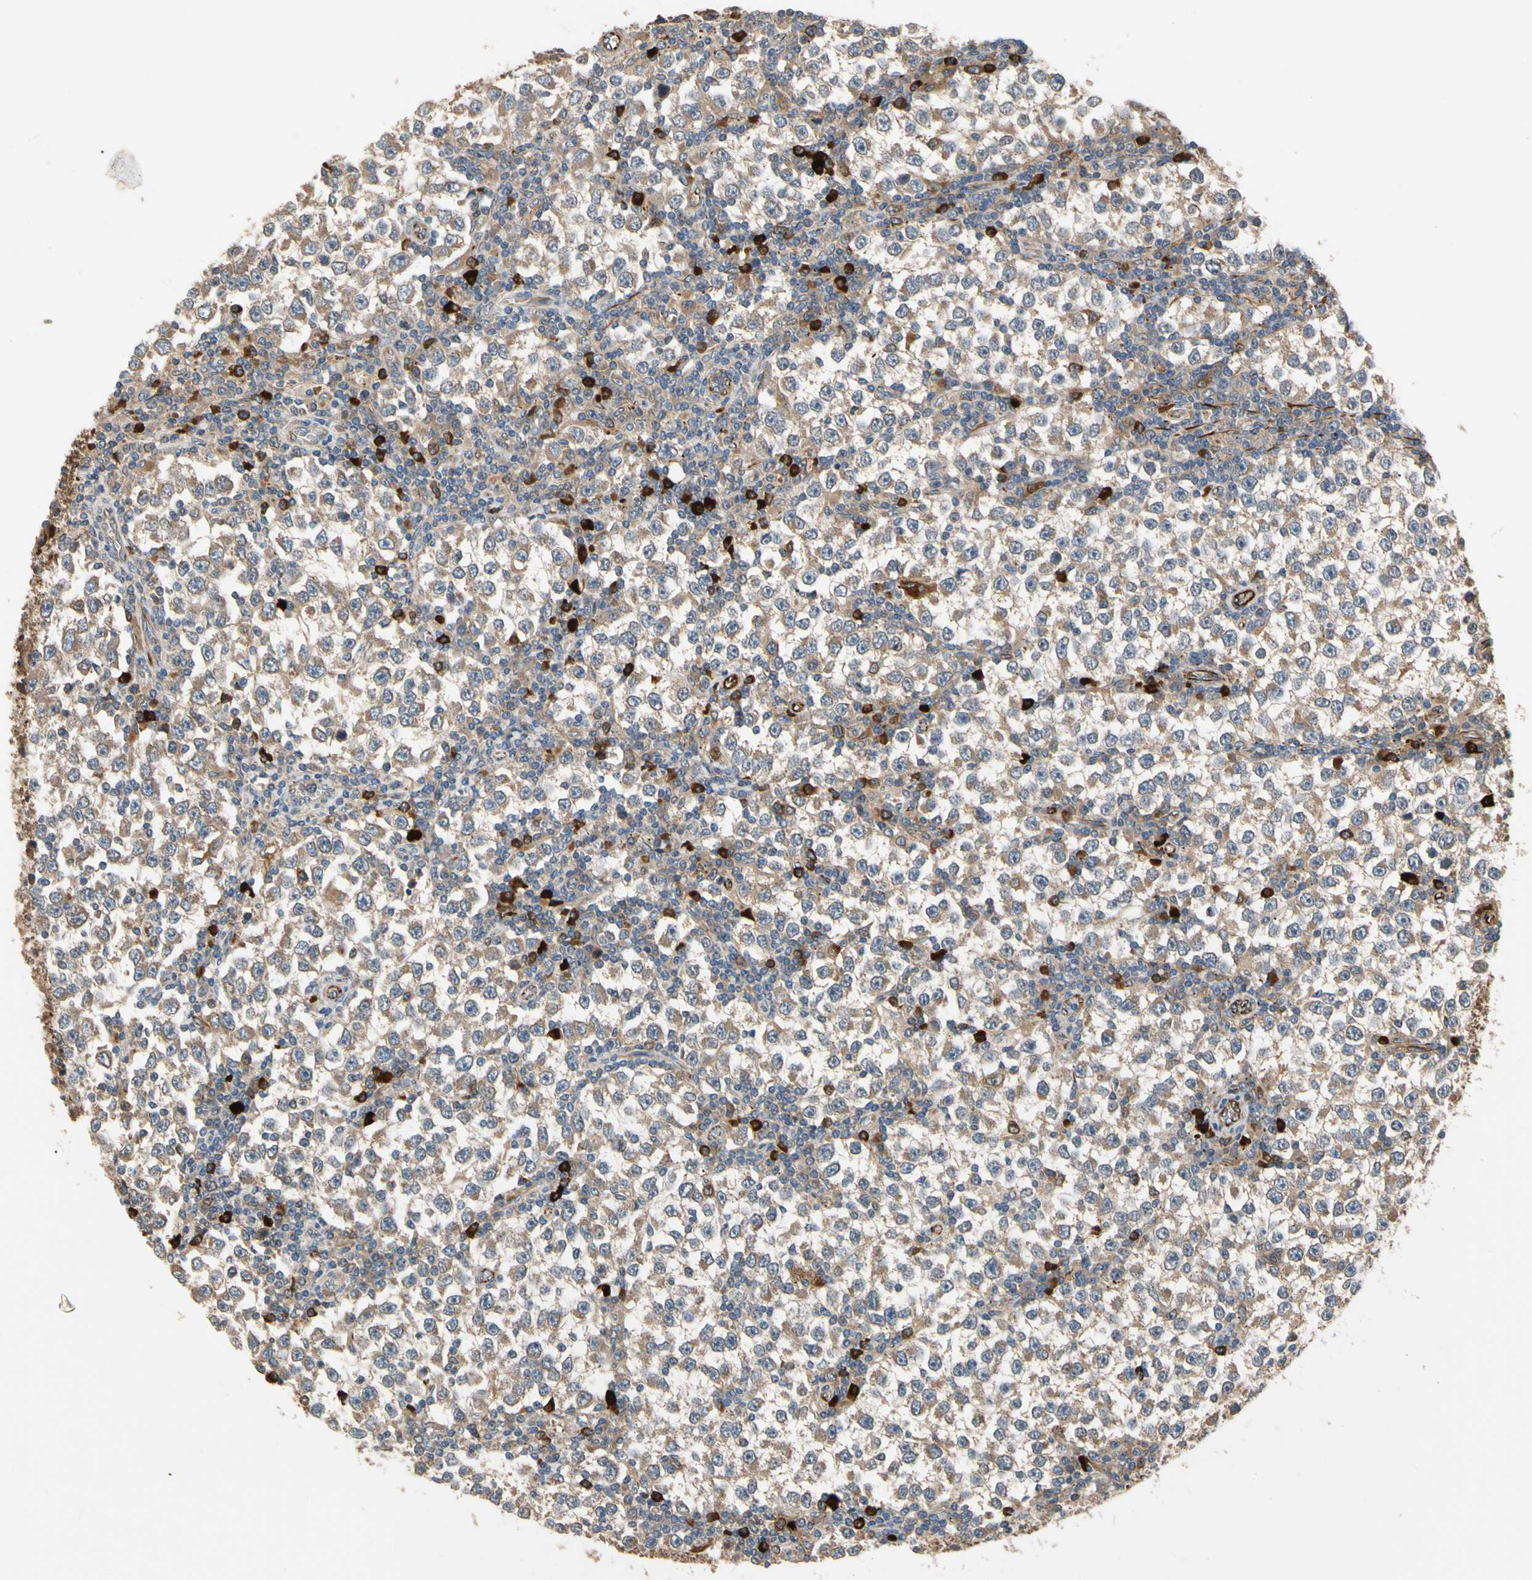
{"staining": {"intensity": "moderate", "quantity": ">75%", "location": "cytoplasmic/membranous"}, "tissue": "testis cancer", "cell_type": "Tumor cells", "image_type": "cancer", "snomed": [{"axis": "morphology", "description": "Seminoma, NOS"}, {"axis": "topography", "description": "Testis"}], "caption": "Seminoma (testis) tissue reveals moderate cytoplasmic/membranous expression in about >75% of tumor cells", "gene": "FGD6", "patient": {"sex": "male", "age": 65}}